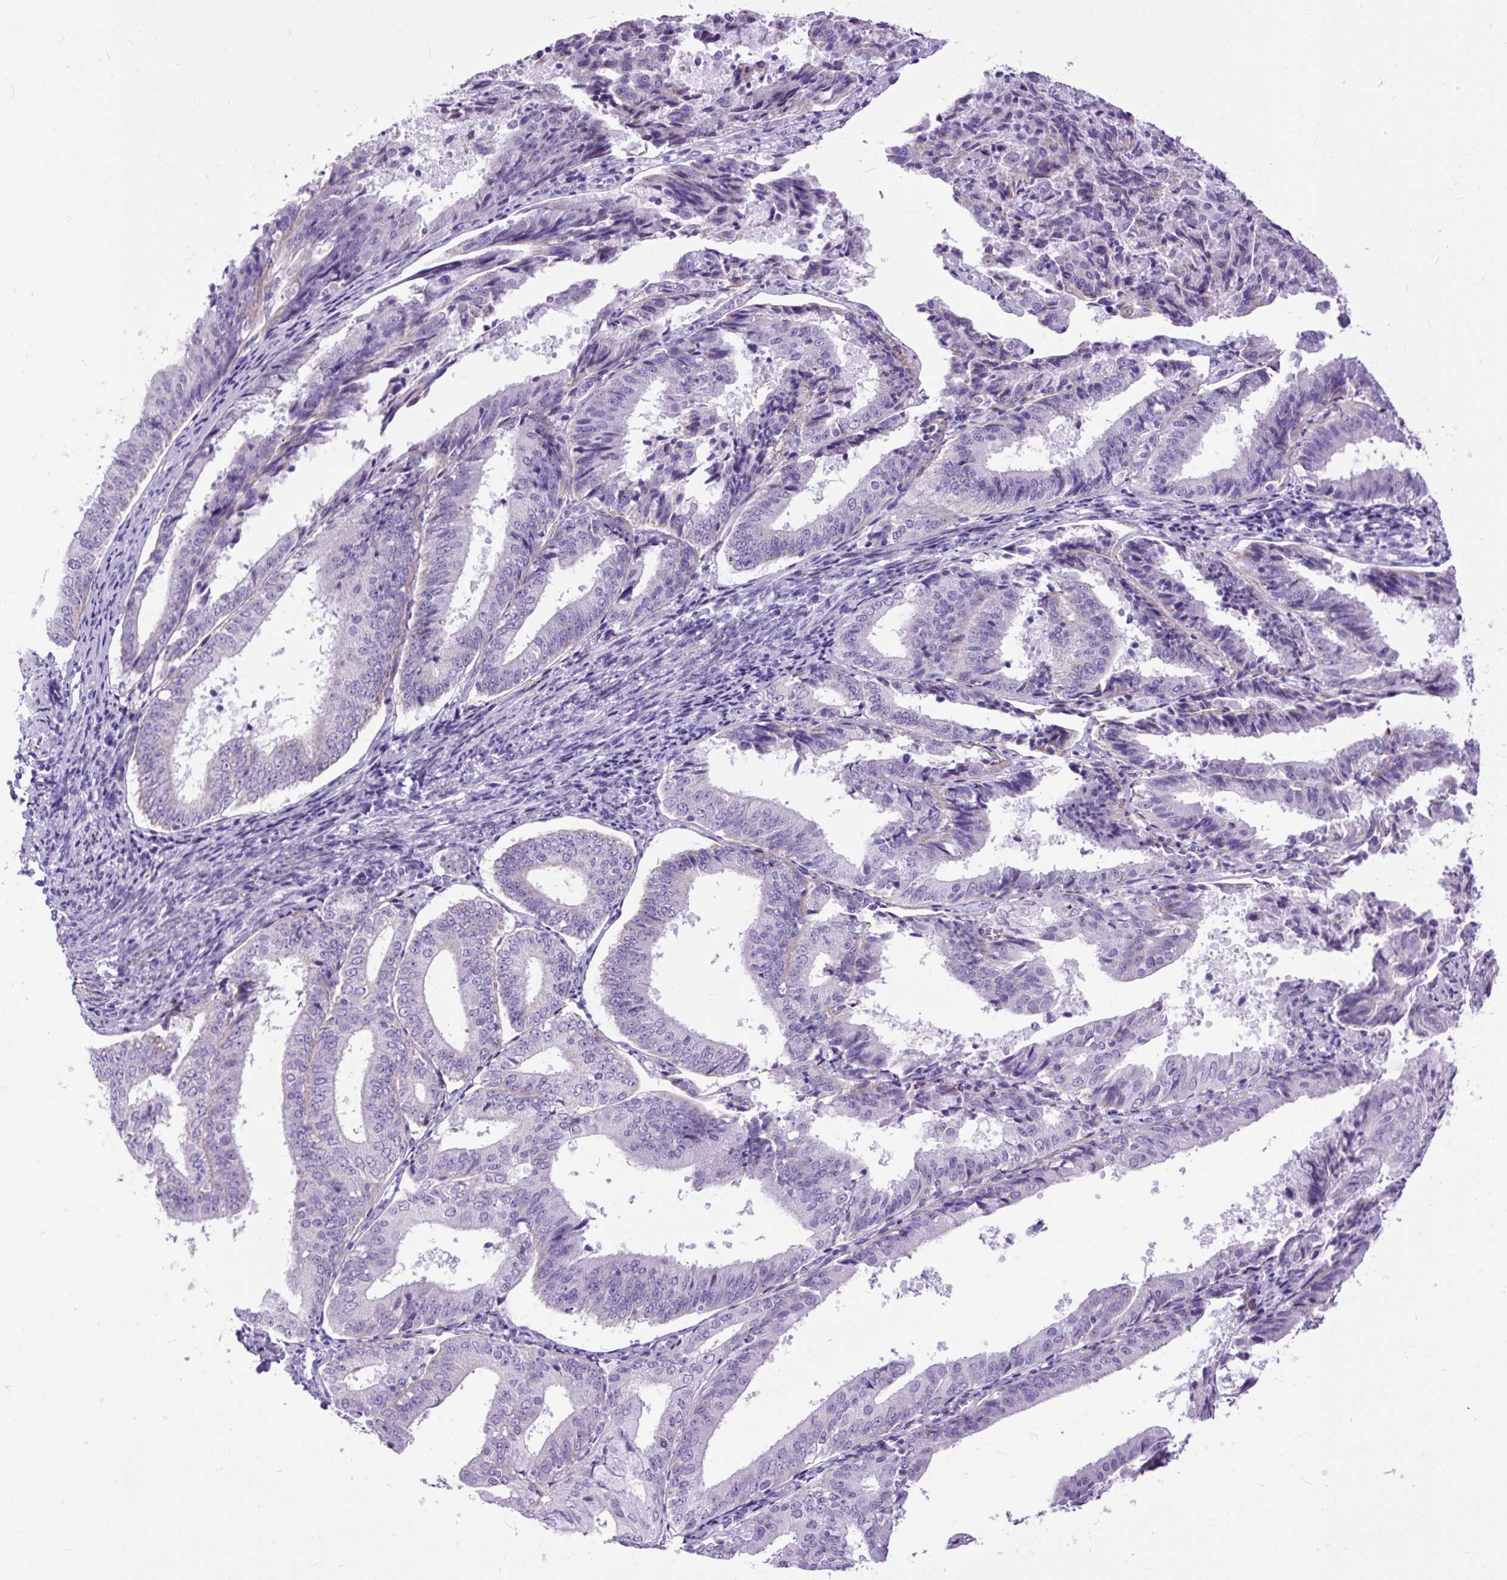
{"staining": {"intensity": "negative", "quantity": "none", "location": "none"}, "tissue": "endometrial cancer", "cell_type": "Tumor cells", "image_type": "cancer", "snomed": [{"axis": "morphology", "description": "Adenocarcinoma, NOS"}, {"axis": "topography", "description": "Endometrium"}], "caption": "Tumor cells are negative for protein expression in human endometrial adenocarcinoma.", "gene": "ZNF256", "patient": {"sex": "female", "age": 63}}